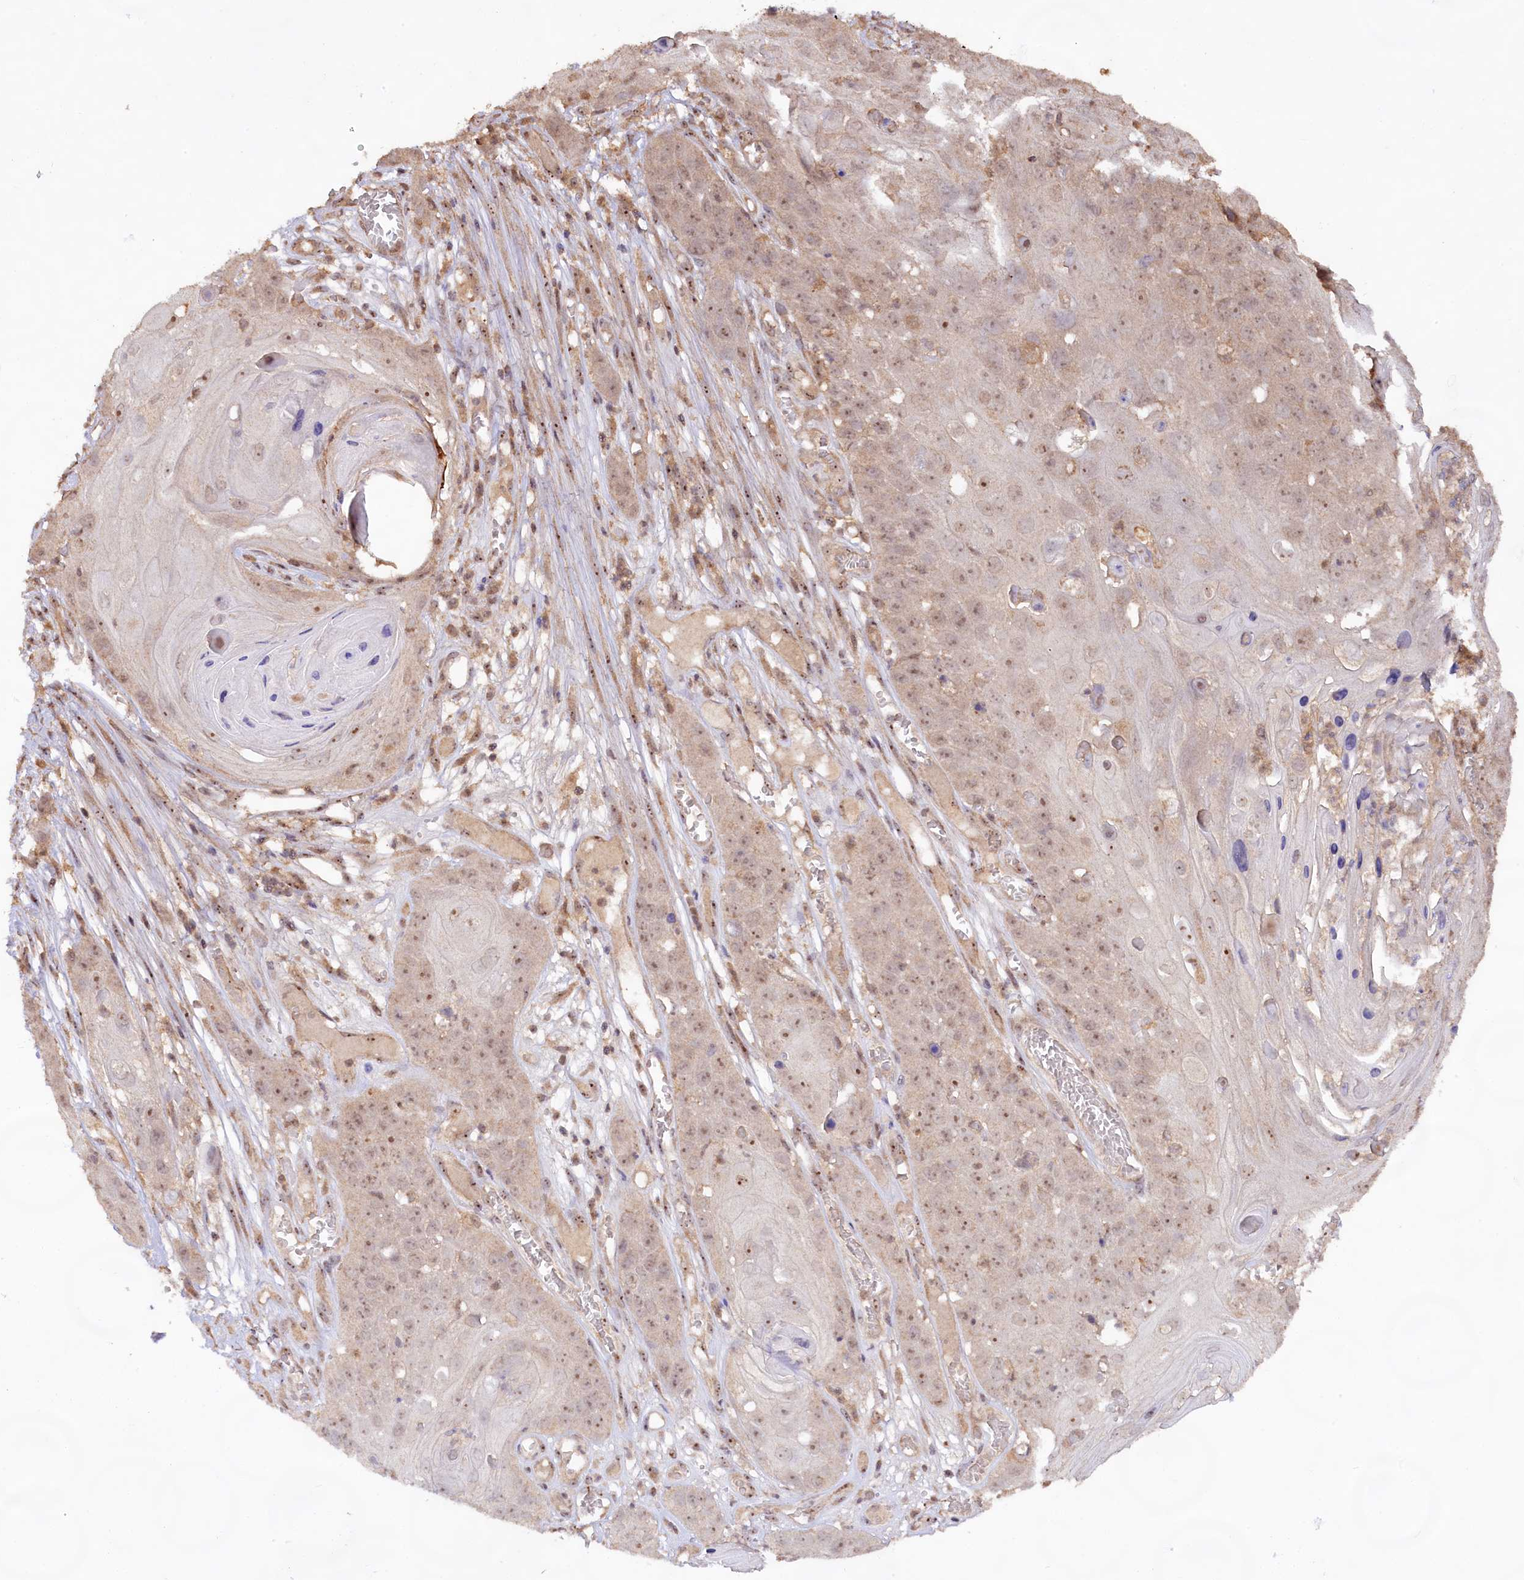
{"staining": {"intensity": "moderate", "quantity": "25%-75%", "location": "nuclear"}, "tissue": "skin cancer", "cell_type": "Tumor cells", "image_type": "cancer", "snomed": [{"axis": "morphology", "description": "Squamous cell carcinoma, NOS"}, {"axis": "topography", "description": "Skin"}], "caption": "Brown immunohistochemical staining in skin cancer exhibits moderate nuclear positivity in about 25%-75% of tumor cells. (Brightfield microscopy of DAB IHC at high magnification).", "gene": "RRP8", "patient": {"sex": "male", "age": 55}}